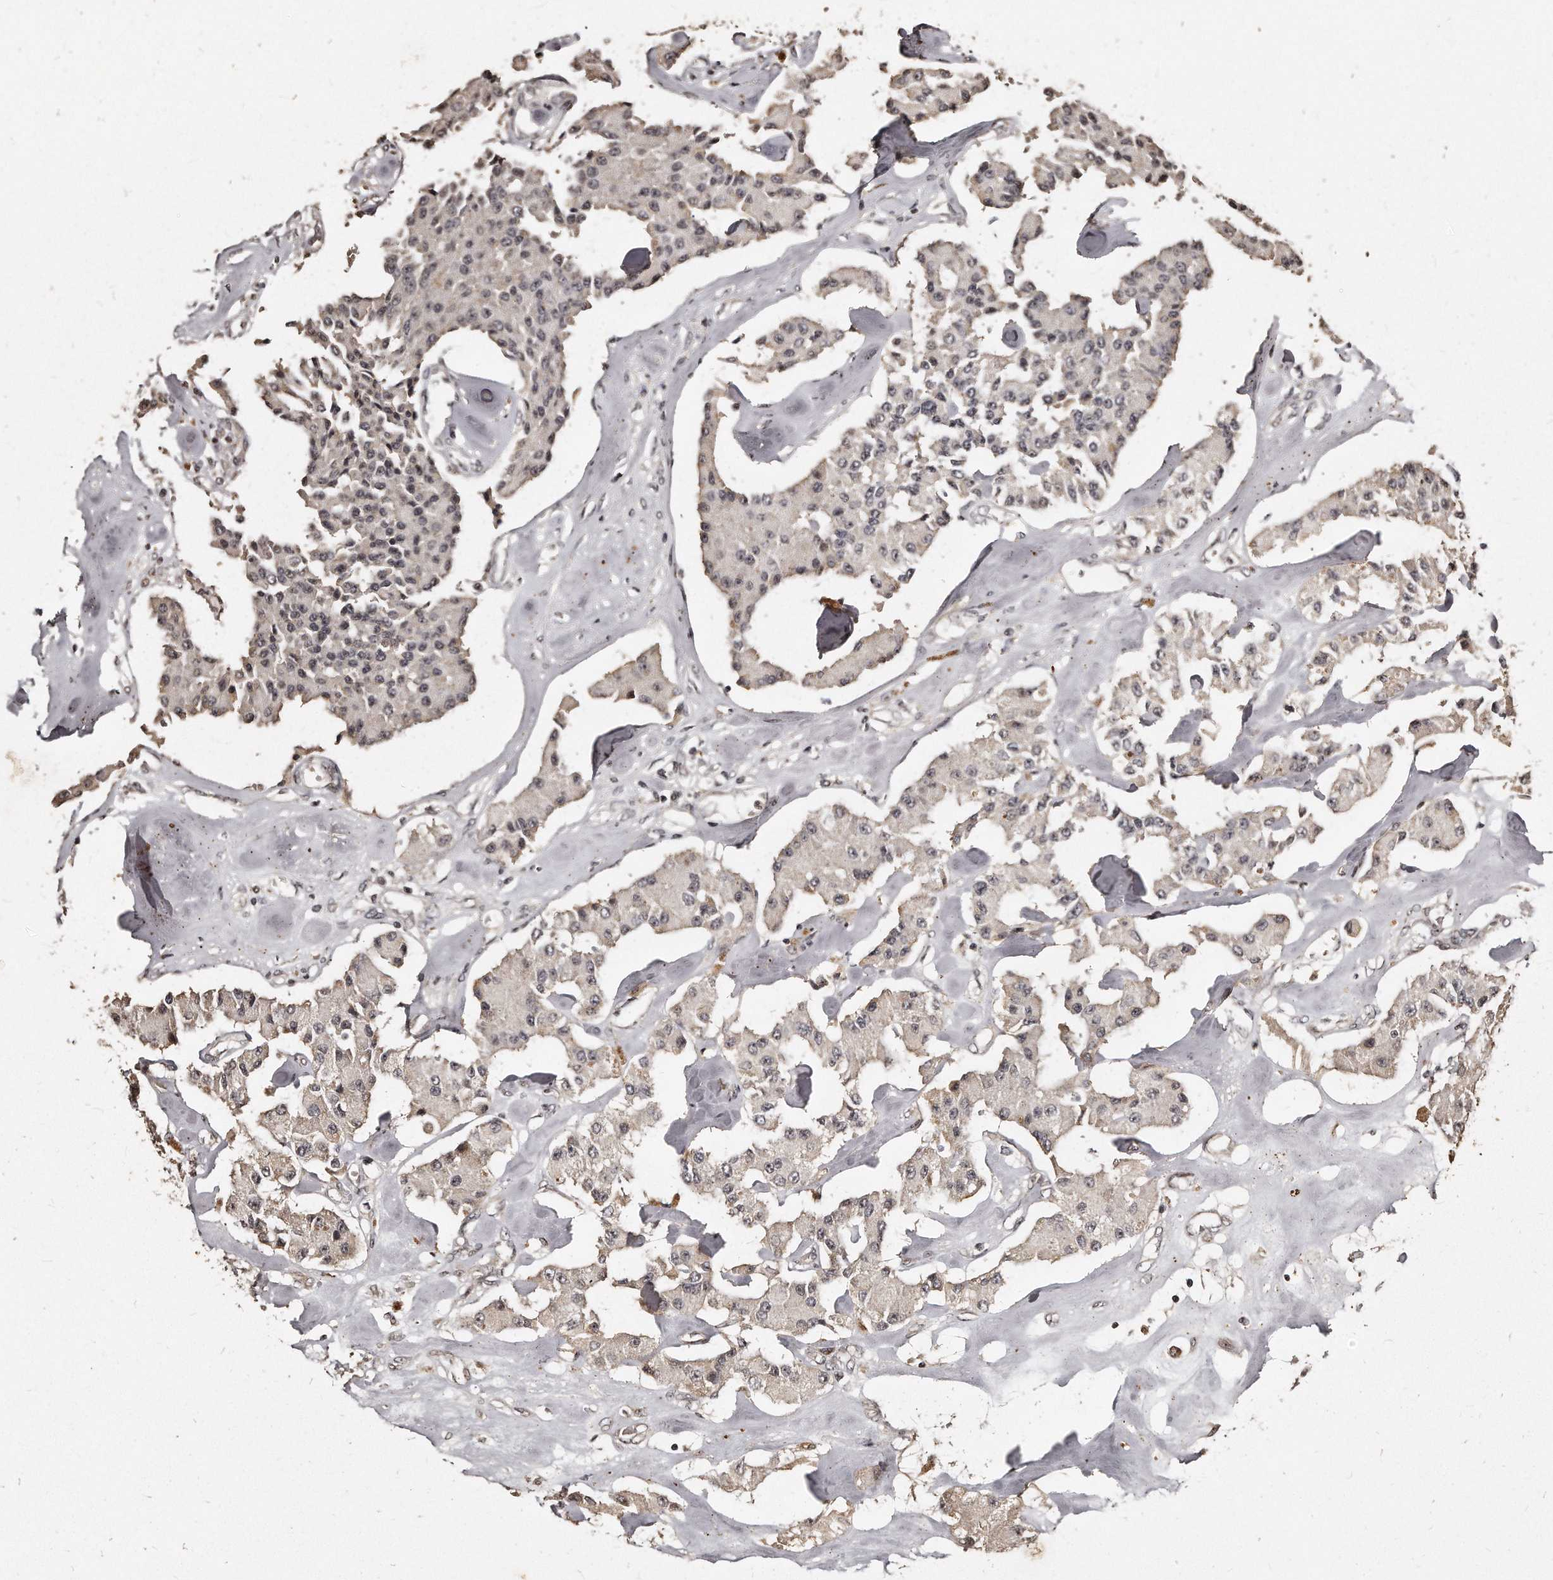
{"staining": {"intensity": "weak", "quantity": ">75%", "location": "cytoplasmic/membranous,nuclear"}, "tissue": "carcinoid", "cell_type": "Tumor cells", "image_type": "cancer", "snomed": [{"axis": "morphology", "description": "Carcinoid, malignant, NOS"}, {"axis": "topography", "description": "Pancreas"}], "caption": "Immunohistochemical staining of human carcinoid (malignant) displays weak cytoplasmic/membranous and nuclear protein expression in about >75% of tumor cells.", "gene": "TSHR", "patient": {"sex": "male", "age": 41}}